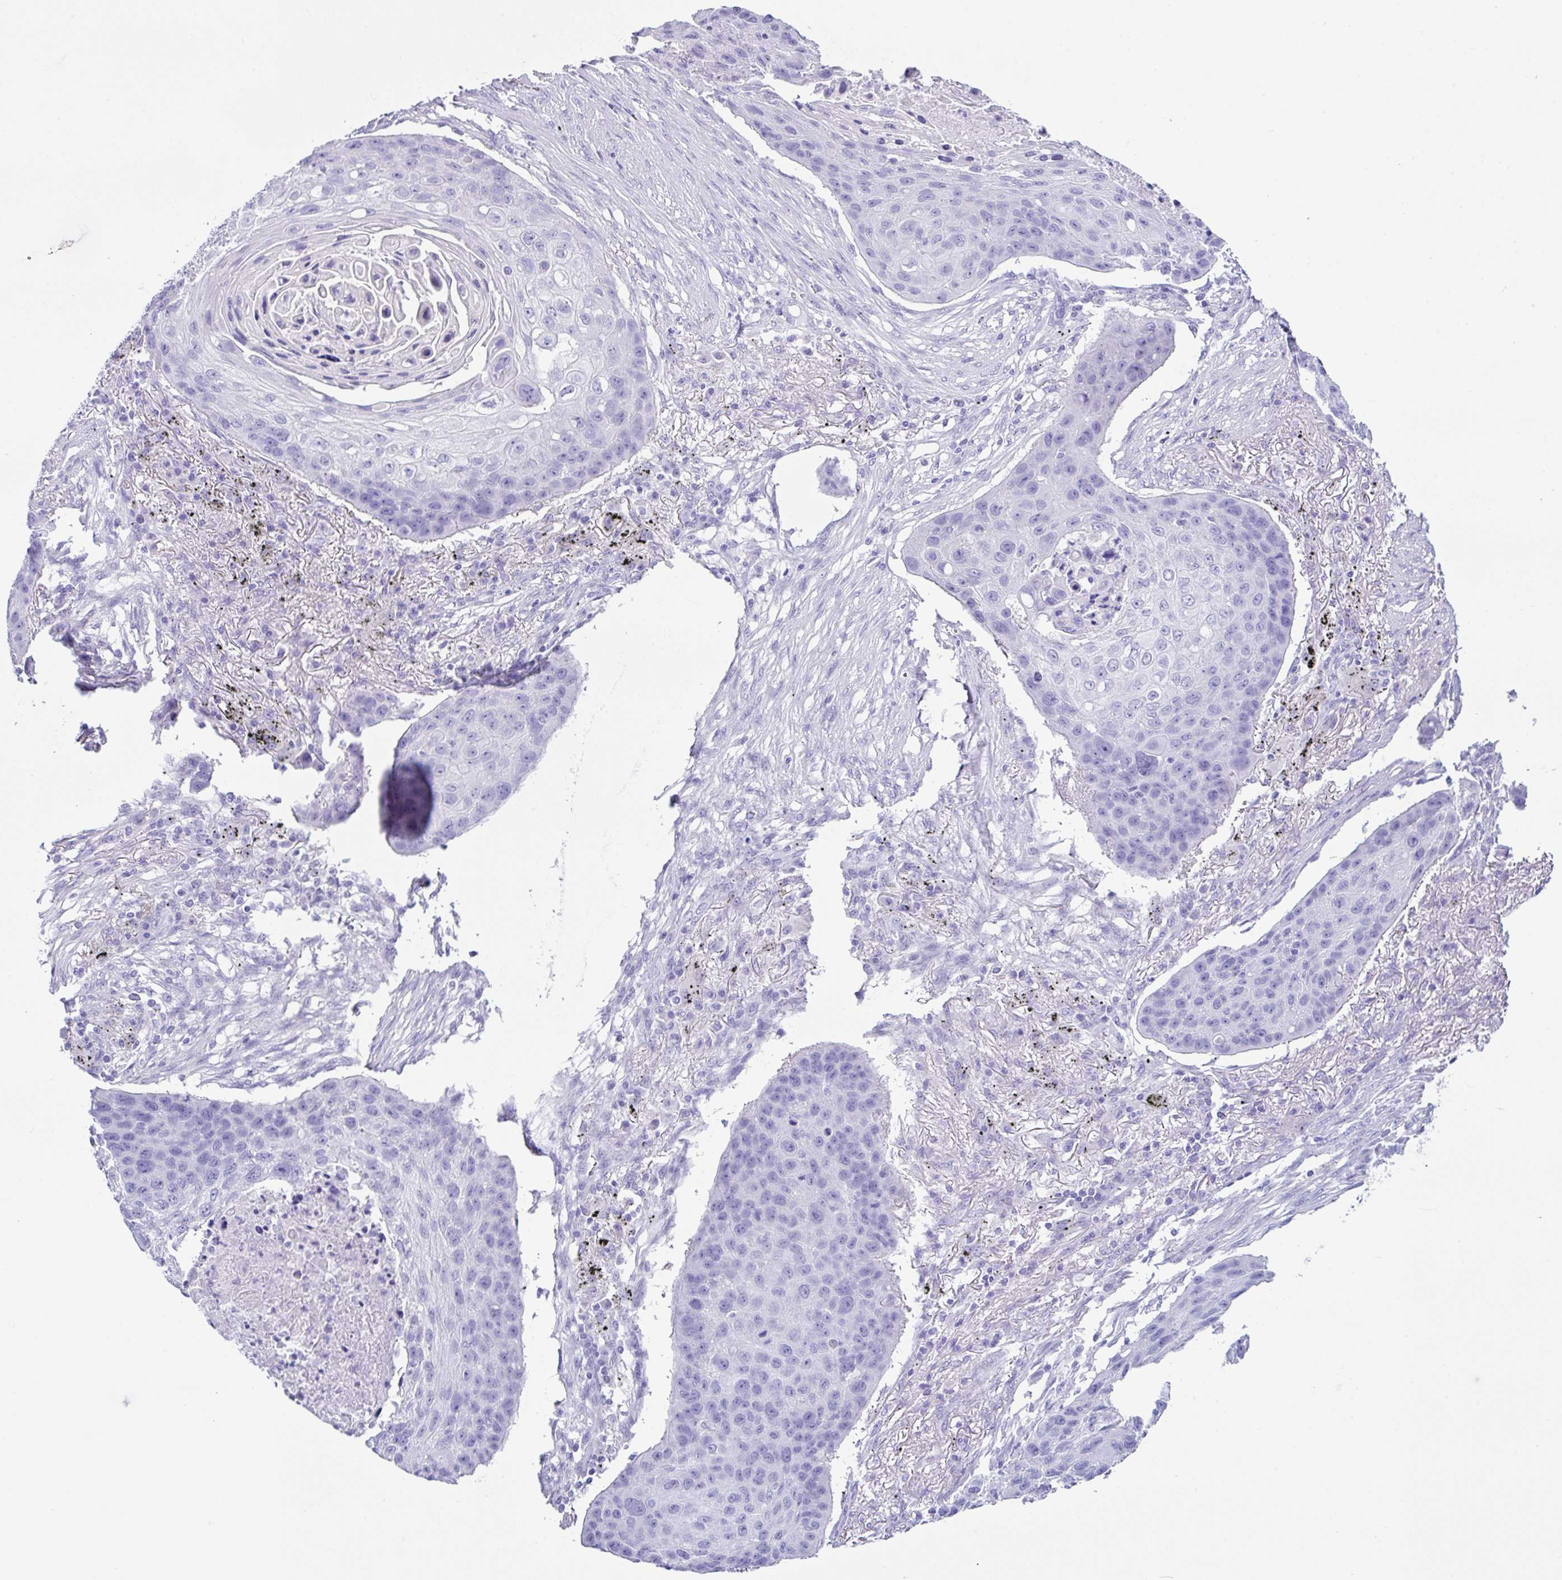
{"staining": {"intensity": "negative", "quantity": "none", "location": "none"}, "tissue": "lung cancer", "cell_type": "Tumor cells", "image_type": "cancer", "snomed": [{"axis": "morphology", "description": "Squamous cell carcinoma, NOS"}, {"axis": "topography", "description": "Lung"}], "caption": "This is a photomicrograph of immunohistochemistry (IHC) staining of lung cancer (squamous cell carcinoma), which shows no staining in tumor cells.", "gene": "LGALS4", "patient": {"sex": "female", "age": 63}}